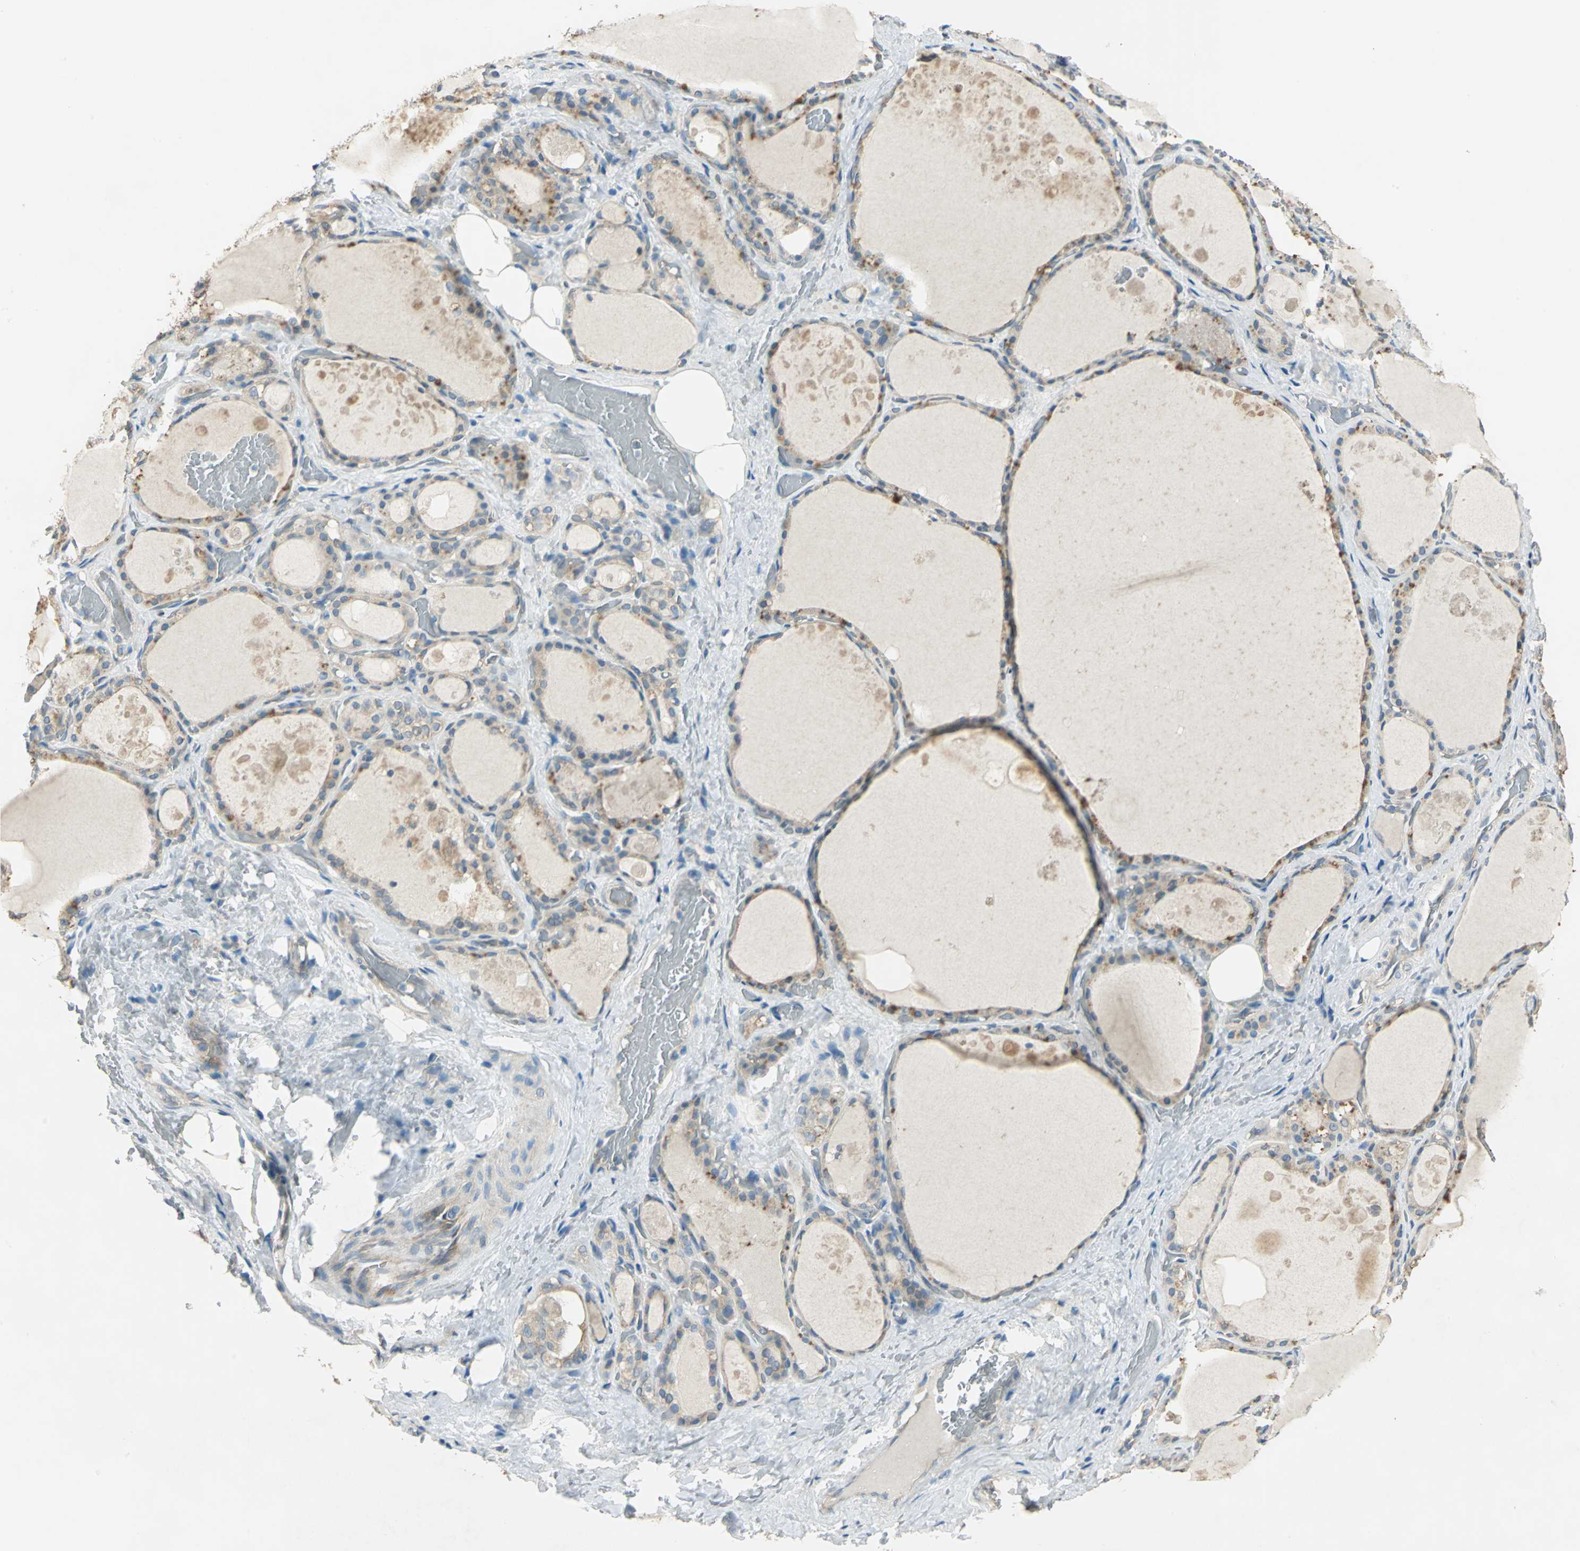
{"staining": {"intensity": "moderate", "quantity": ">75%", "location": "cytoplasmic/membranous"}, "tissue": "thyroid gland", "cell_type": "Glandular cells", "image_type": "normal", "snomed": [{"axis": "morphology", "description": "Normal tissue, NOS"}, {"axis": "topography", "description": "Thyroid gland"}], "caption": "Moderate cytoplasmic/membranous expression for a protein is present in about >75% of glandular cells of unremarkable thyroid gland using immunohistochemistry.", "gene": "SHC2", "patient": {"sex": "male", "age": 61}}